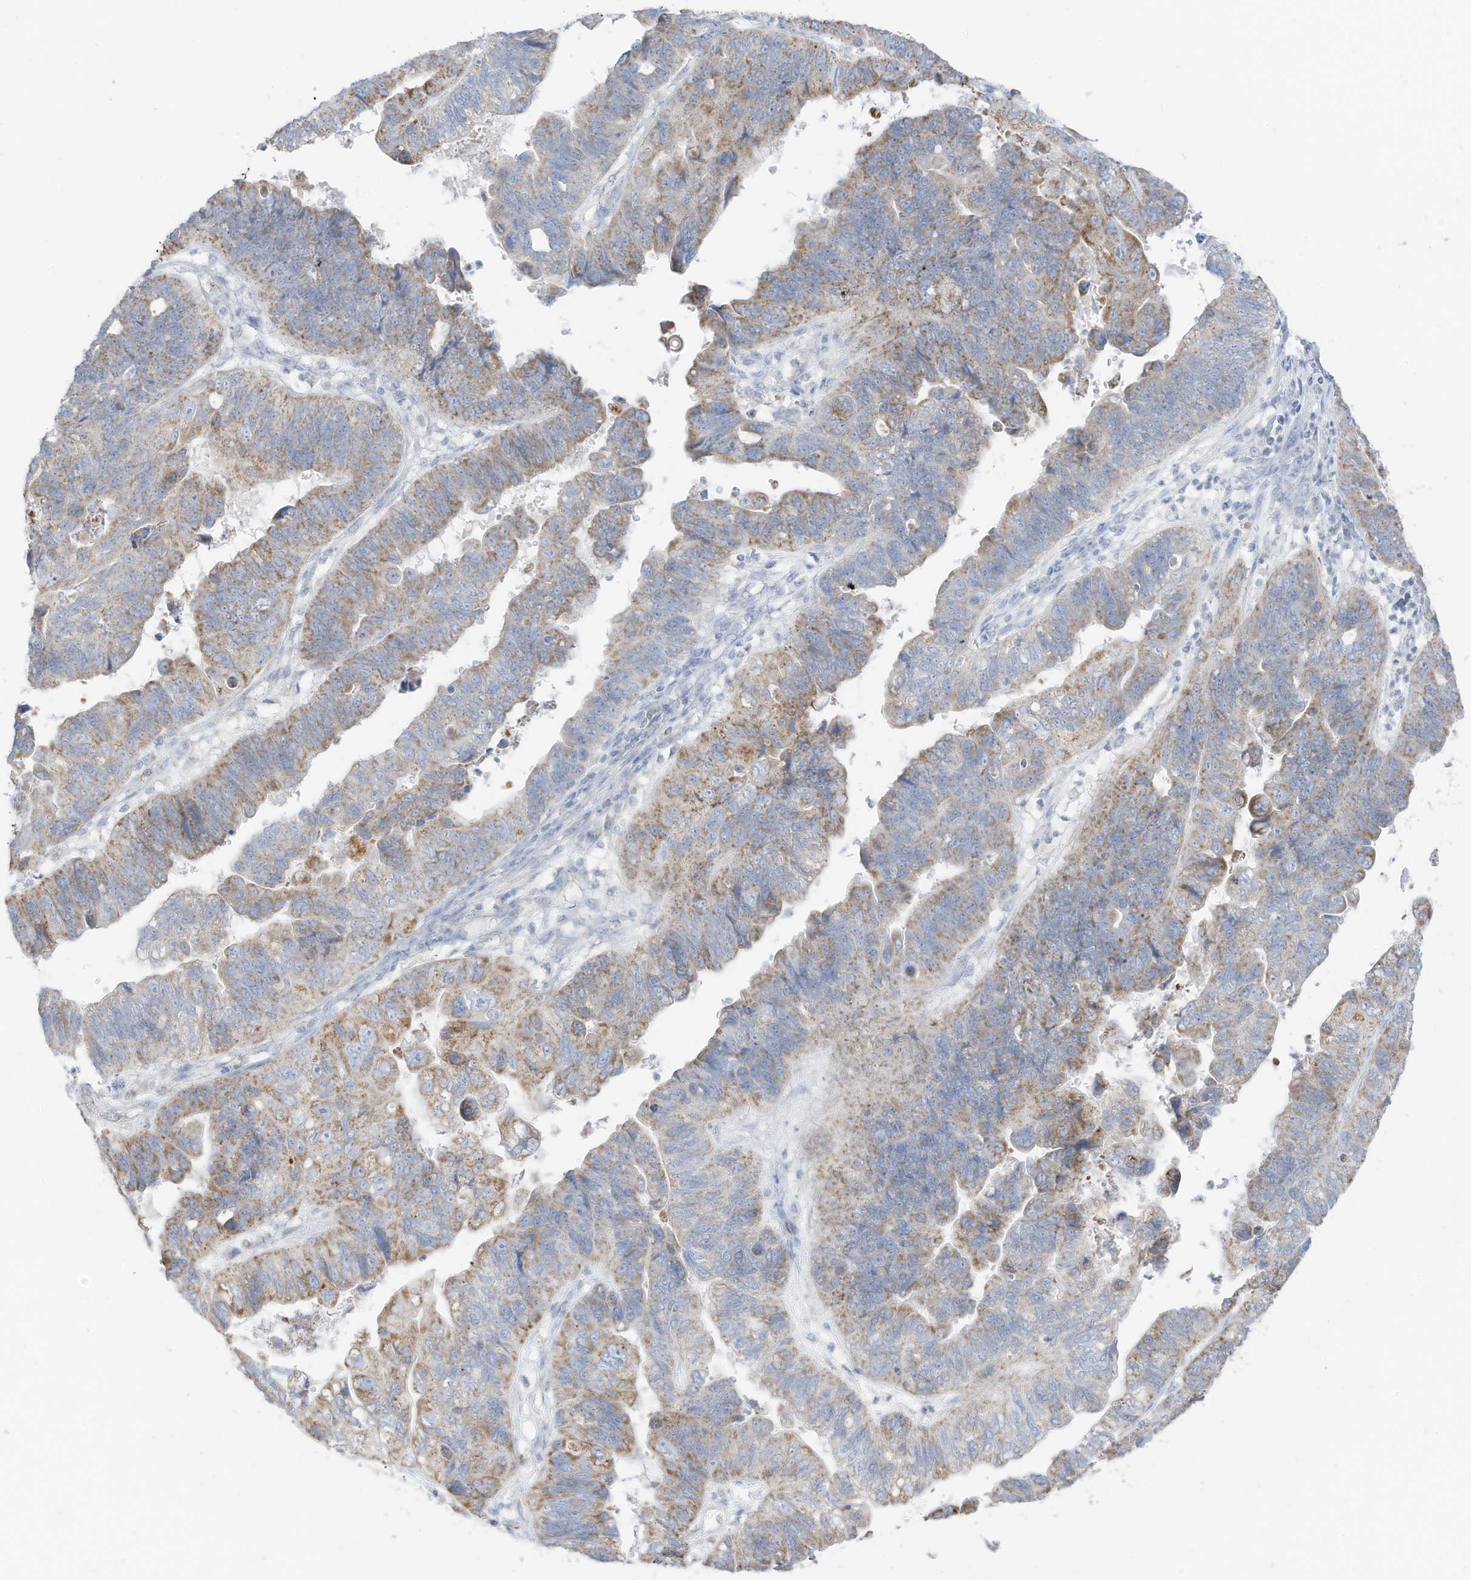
{"staining": {"intensity": "moderate", "quantity": ">75%", "location": "cytoplasmic/membranous"}, "tissue": "stomach cancer", "cell_type": "Tumor cells", "image_type": "cancer", "snomed": [{"axis": "morphology", "description": "Adenocarcinoma, NOS"}, {"axis": "topography", "description": "Stomach"}], "caption": "Approximately >75% of tumor cells in adenocarcinoma (stomach) exhibit moderate cytoplasmic/membranous protein positivity as visualized by brown immunohistochemical staining.", "gene": "ETHE1", "patient": {"sex": "male", "age": 59}}